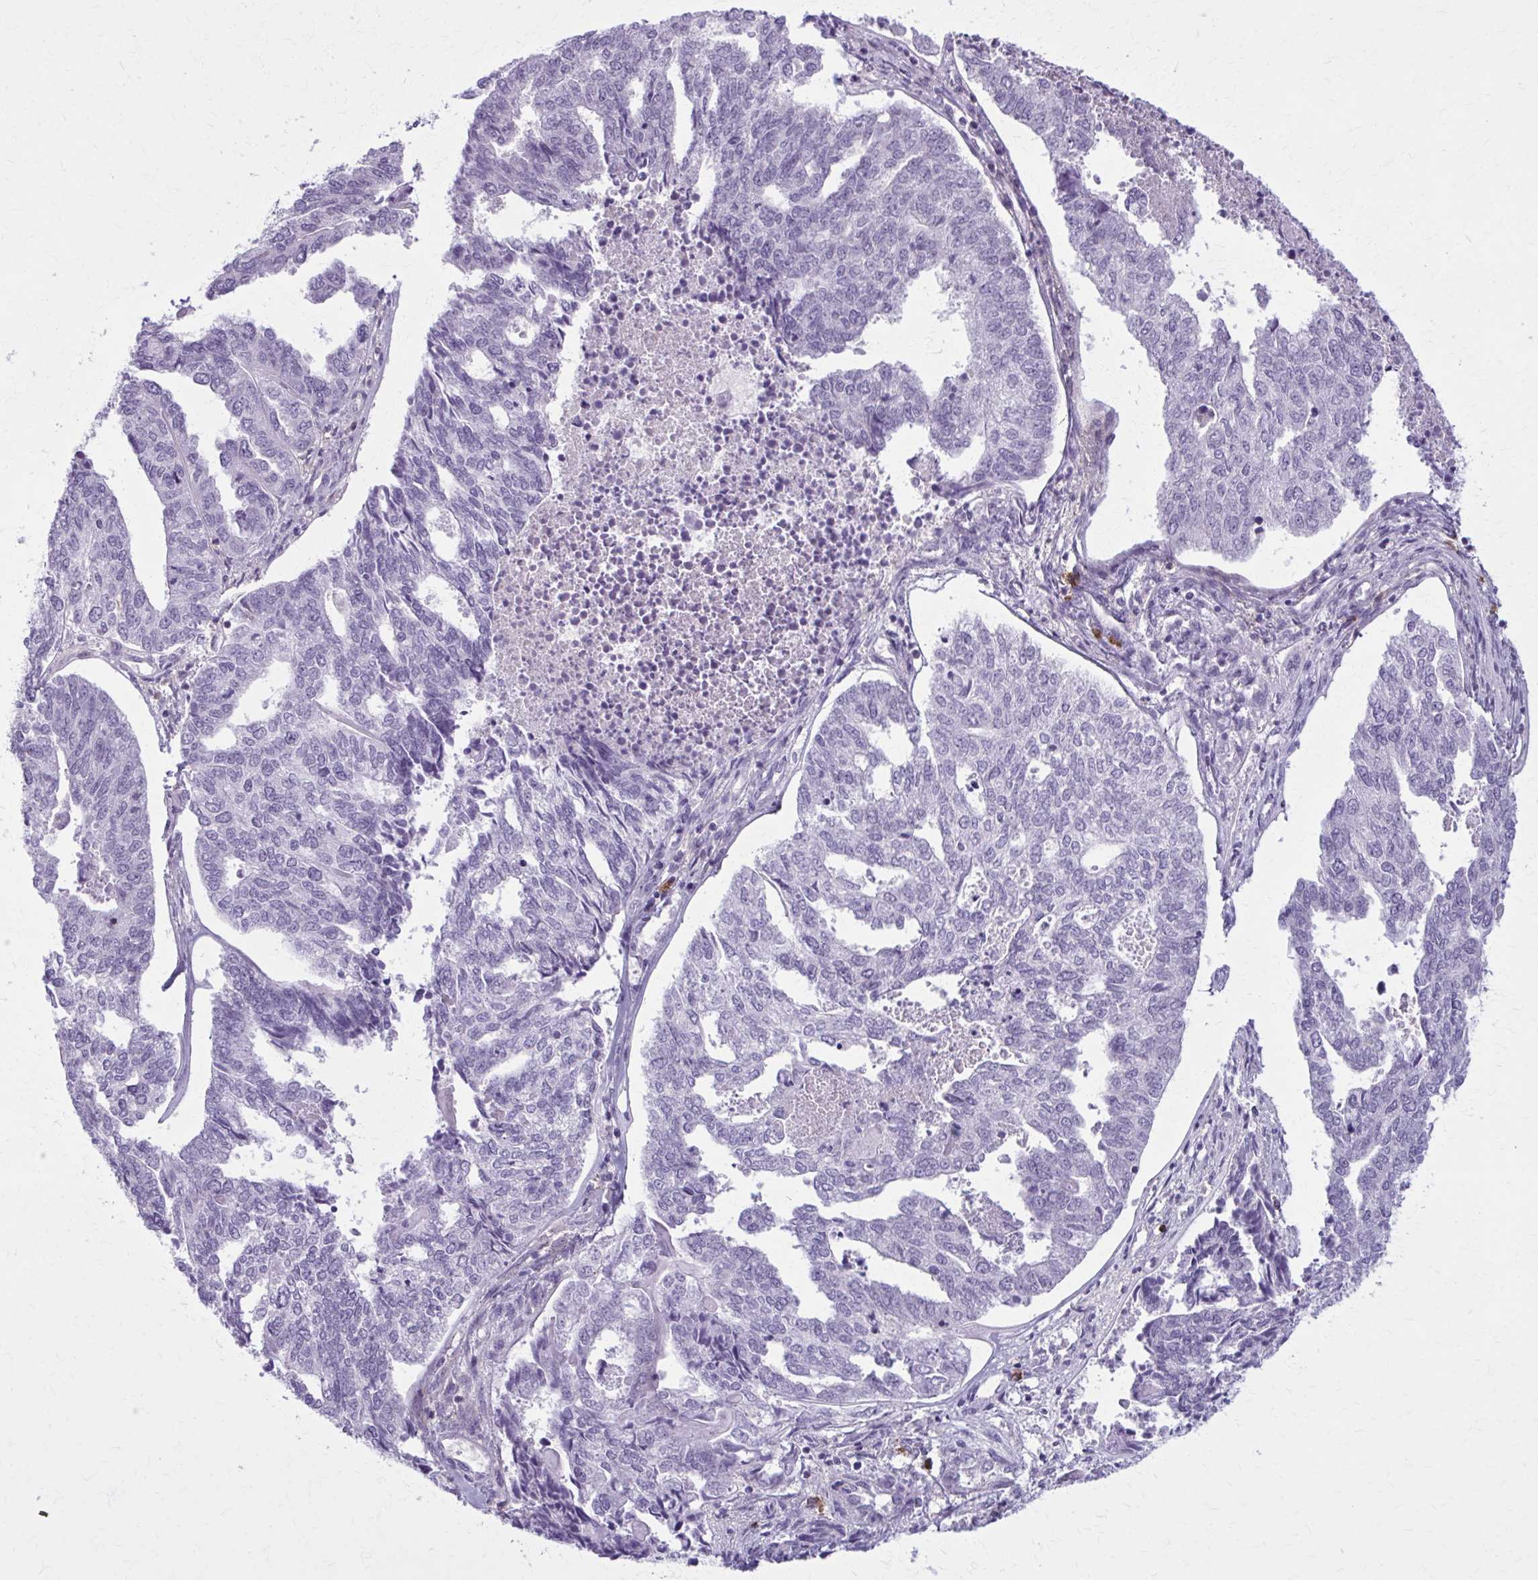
{"staining": {"intensity": "negative", "quantity": "none", "location": "none"}, "tissue": "endometrial cancer", "cell_type": "Tumor cells", "image_type": "cancer", "snomed": [{"axis": "morphology", "description": "Adenocarcinoma, NOS"}, {"axis": "topography", "description": "Endometrium"}], "caption": "A histopathology image of adenocarcinoma (endometrial) stained for a protein displays no brown staining in tumor cells.", "gene": "CD38", "patient": {"sex": "female", "age": 73}}